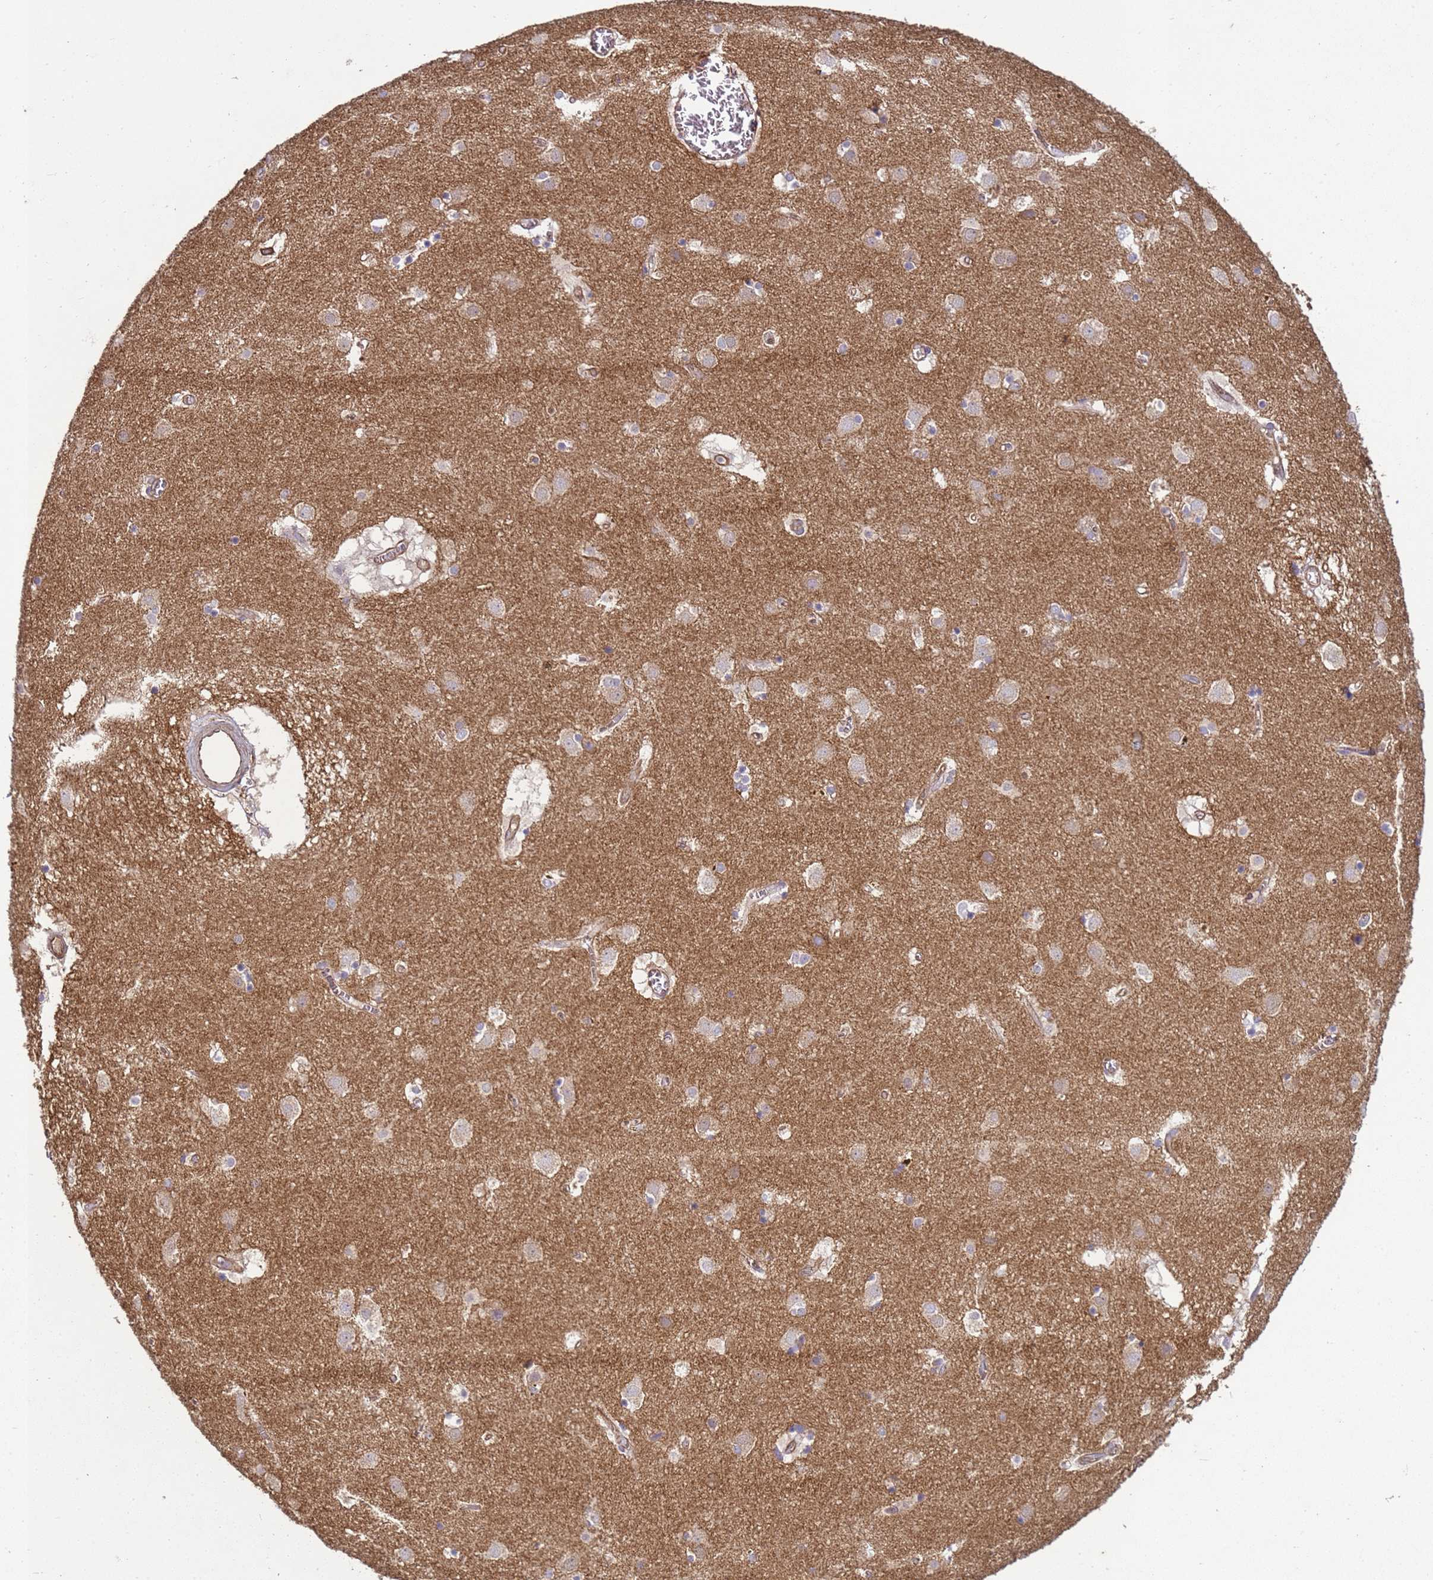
{"staining": {"intensity": "weak", "quantity": "<25%", "location": "cytoplasmic/membranous"}, "tissue": "caudate", "cell_type": "Glial cells", "image_type": "normal", "snomed": [{"axis": "morphology", "description": "Normal tissue, NOS"}, {"axis": "topography", "description": "Lateral ventricle wall"}], "caption": "Immunohistochemistry micrograph of normal caudate stained for a protein (brown), which reveals no staining in glial cells.", "gene": "SGIP1", "patient": {"sex": "male", "age": 70}}